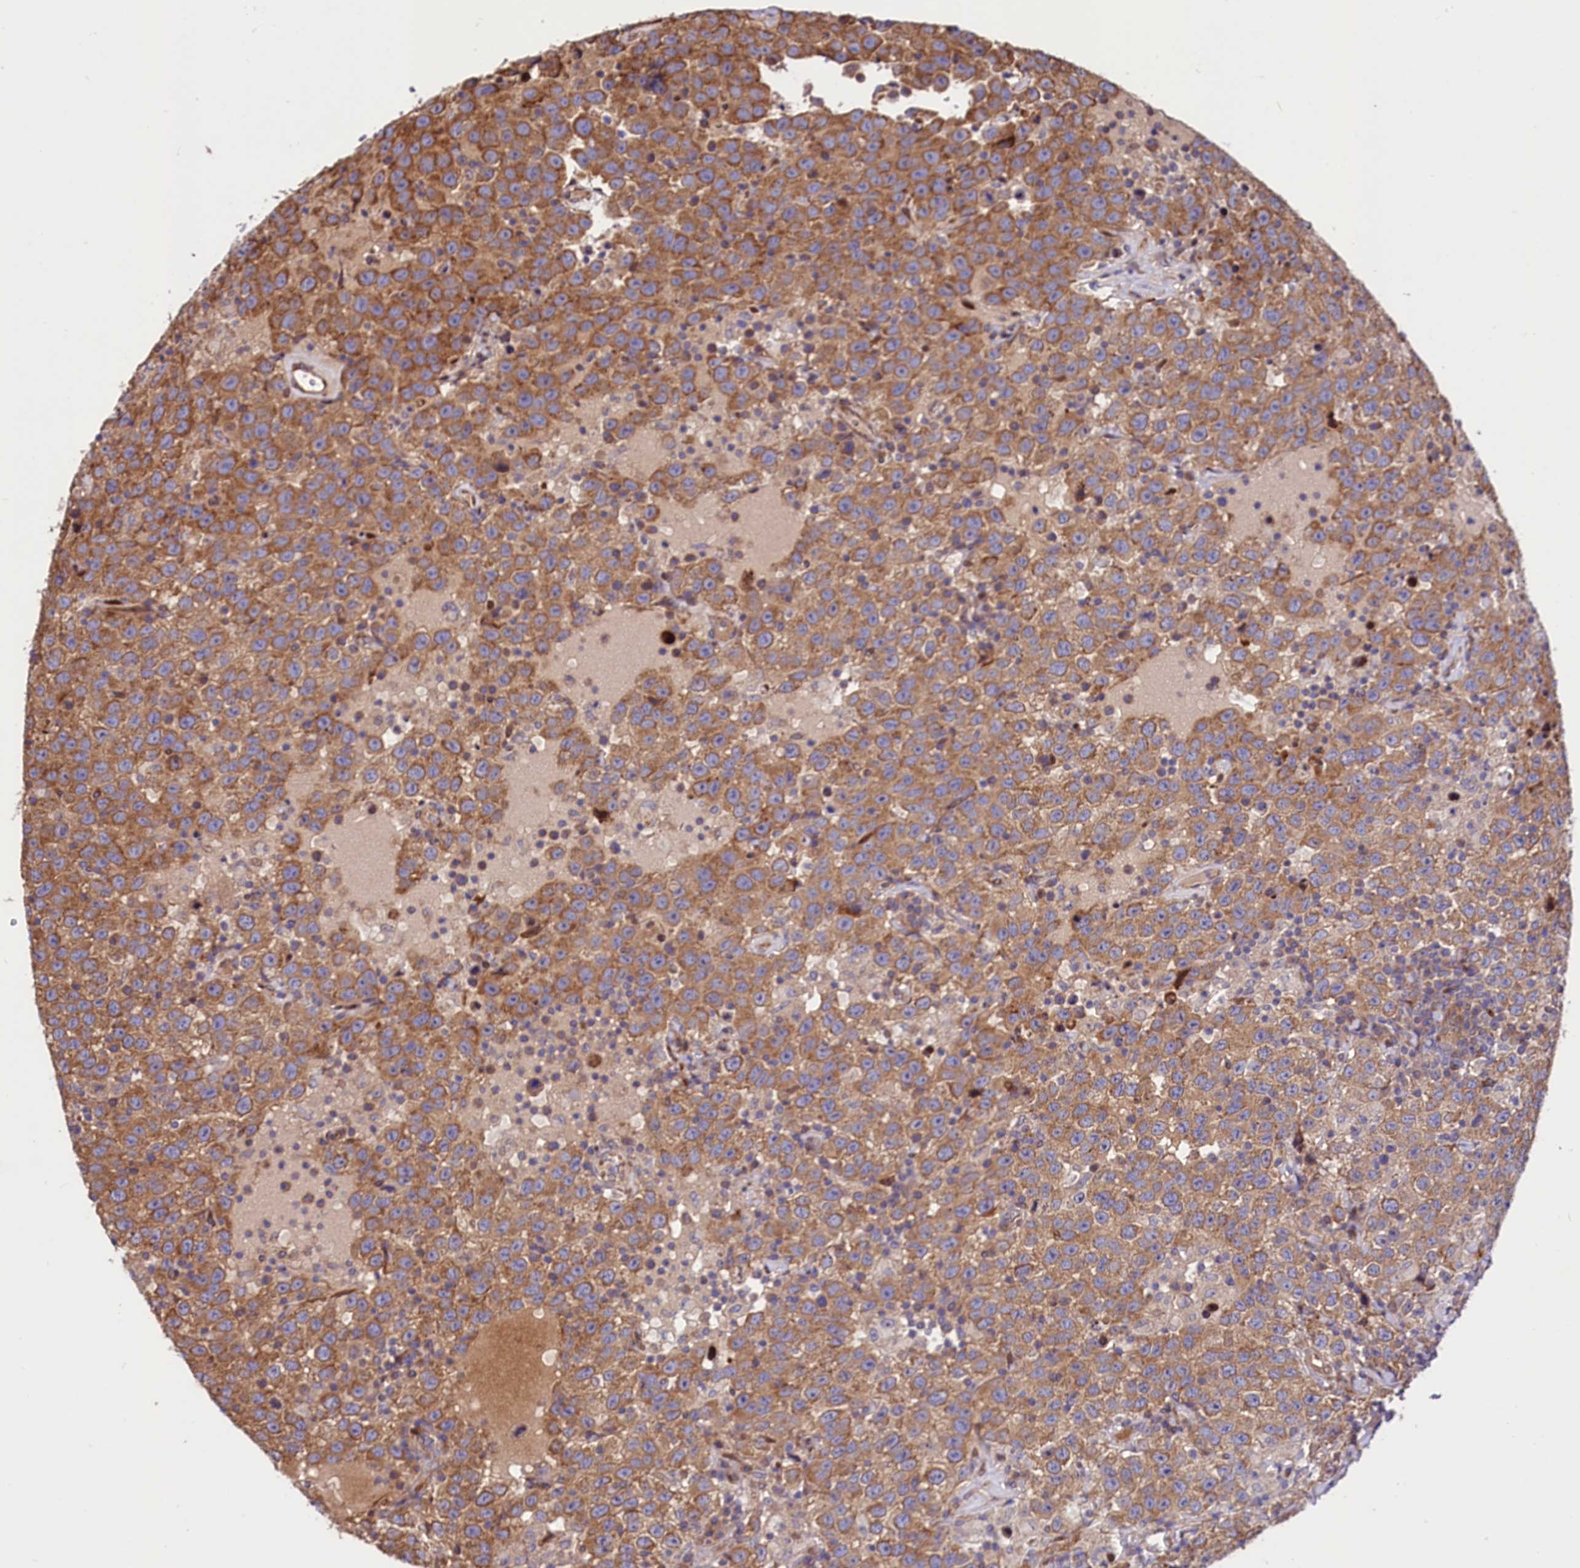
{"staining": {"intensity": "strong", "quantity": ">75%", "location": "cytoplasmic/membranous"}, "tissue": "testis cancer", "cell_type": "Tumor cells", "image_type": "cancer", "snomed": [{"axis": "morphology", "description": "Seminoma, NOS"}, {"axis": "topography", "description": "Testis"}], "caption": "Immunohistochemical staining of human testis cancer reveals high levels of strong cytoplasmic/membranous staining in approximately >75% of tumor cells.", "gene": "PDZRN3", "patient": {"sex": "male", "age": 41}}